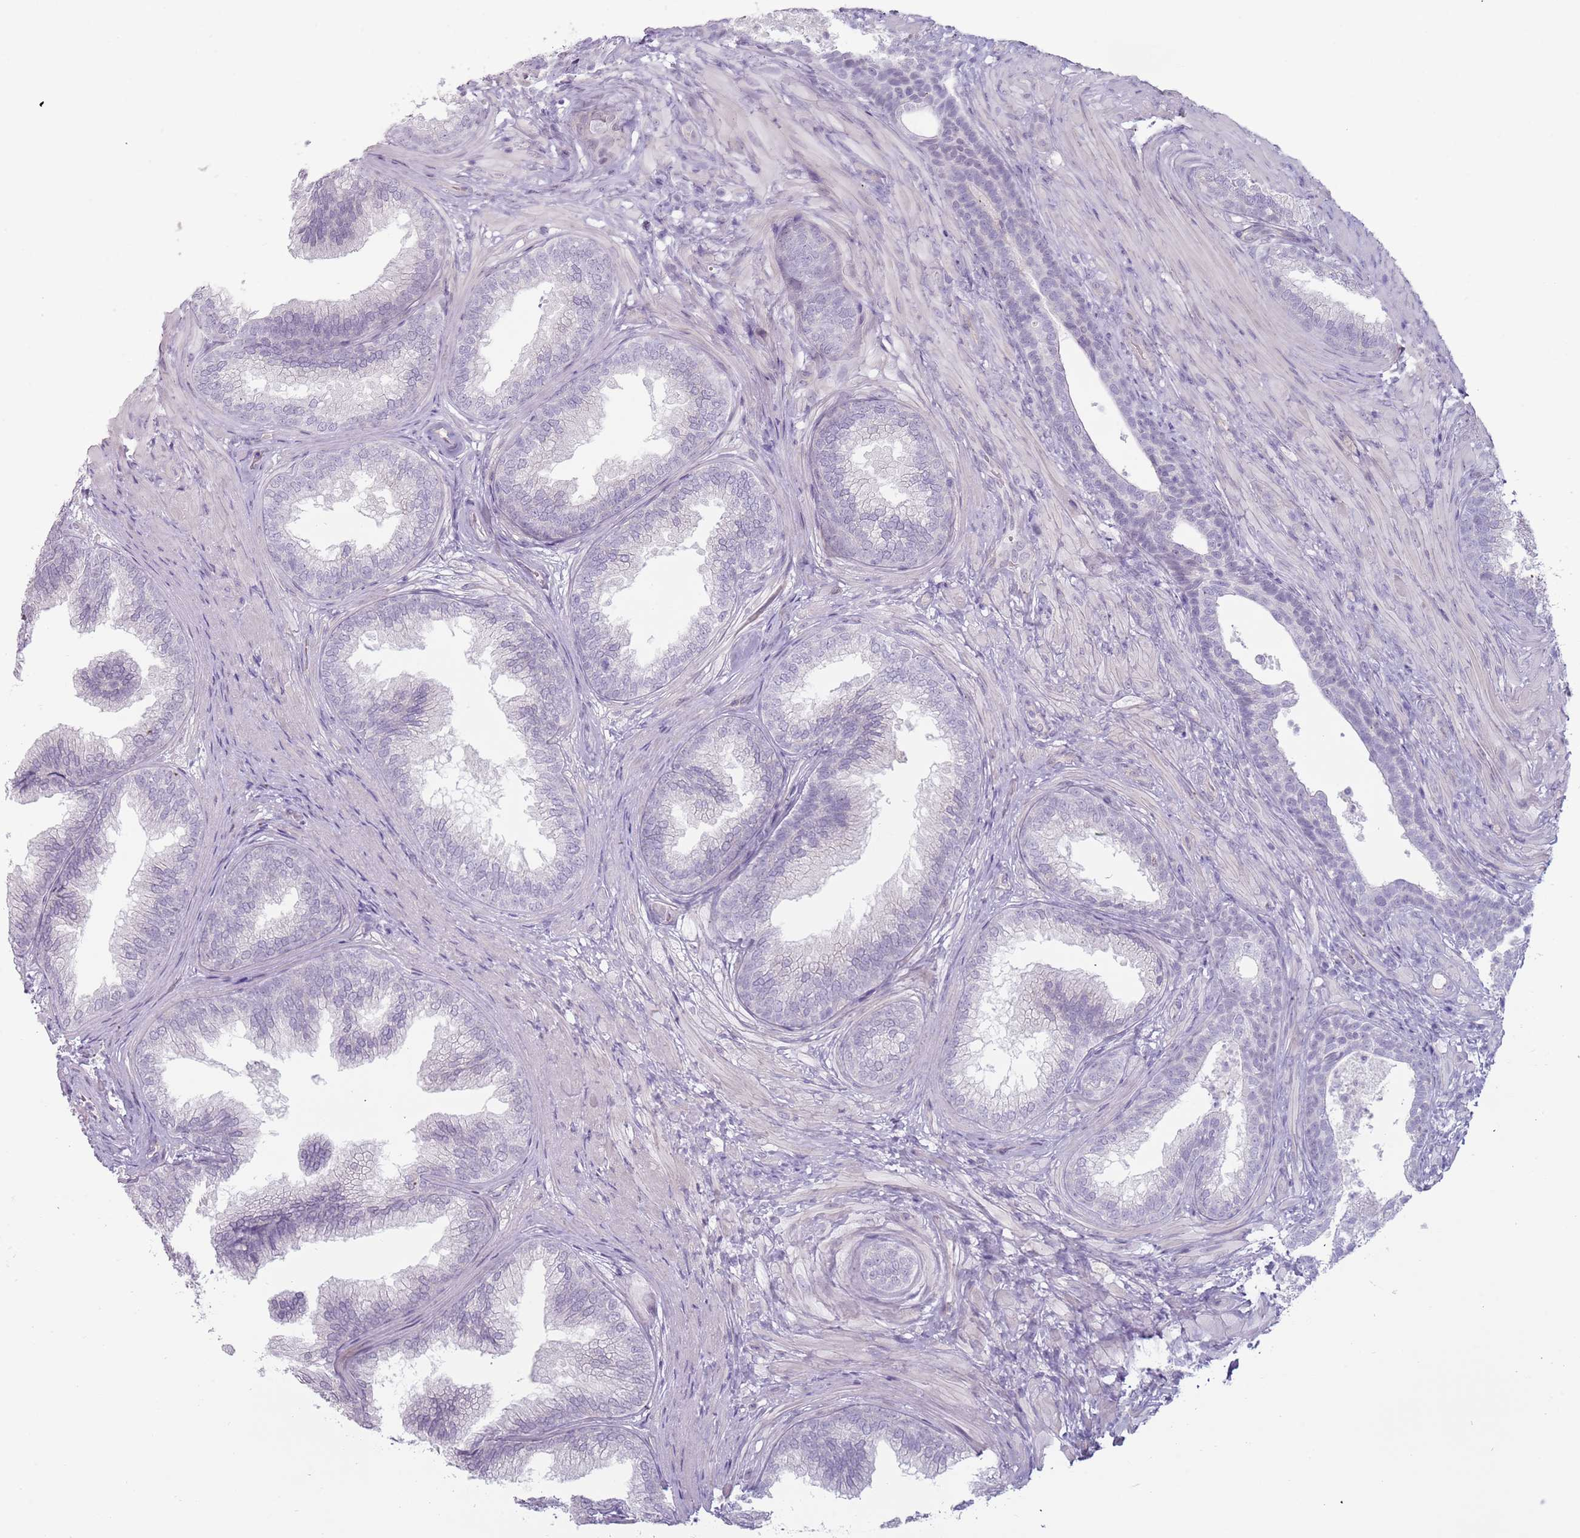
{"staining": {"intensity": "negative", "quantity": "none", "location": "none"}, "tissue": "prostate", "cell_type": "Glandular cells", "image_type": "normal", "snomed": [{"axis": "morphology", "description": "Normal tissue, NOS"}, {"axis": "topography", "description": "Prostate"}], "caption": "The histopathology image displays no staining of glandular cells in normal prostate.", "gene": "RFX2", "patient": {"sex": "male", "age": 76}}